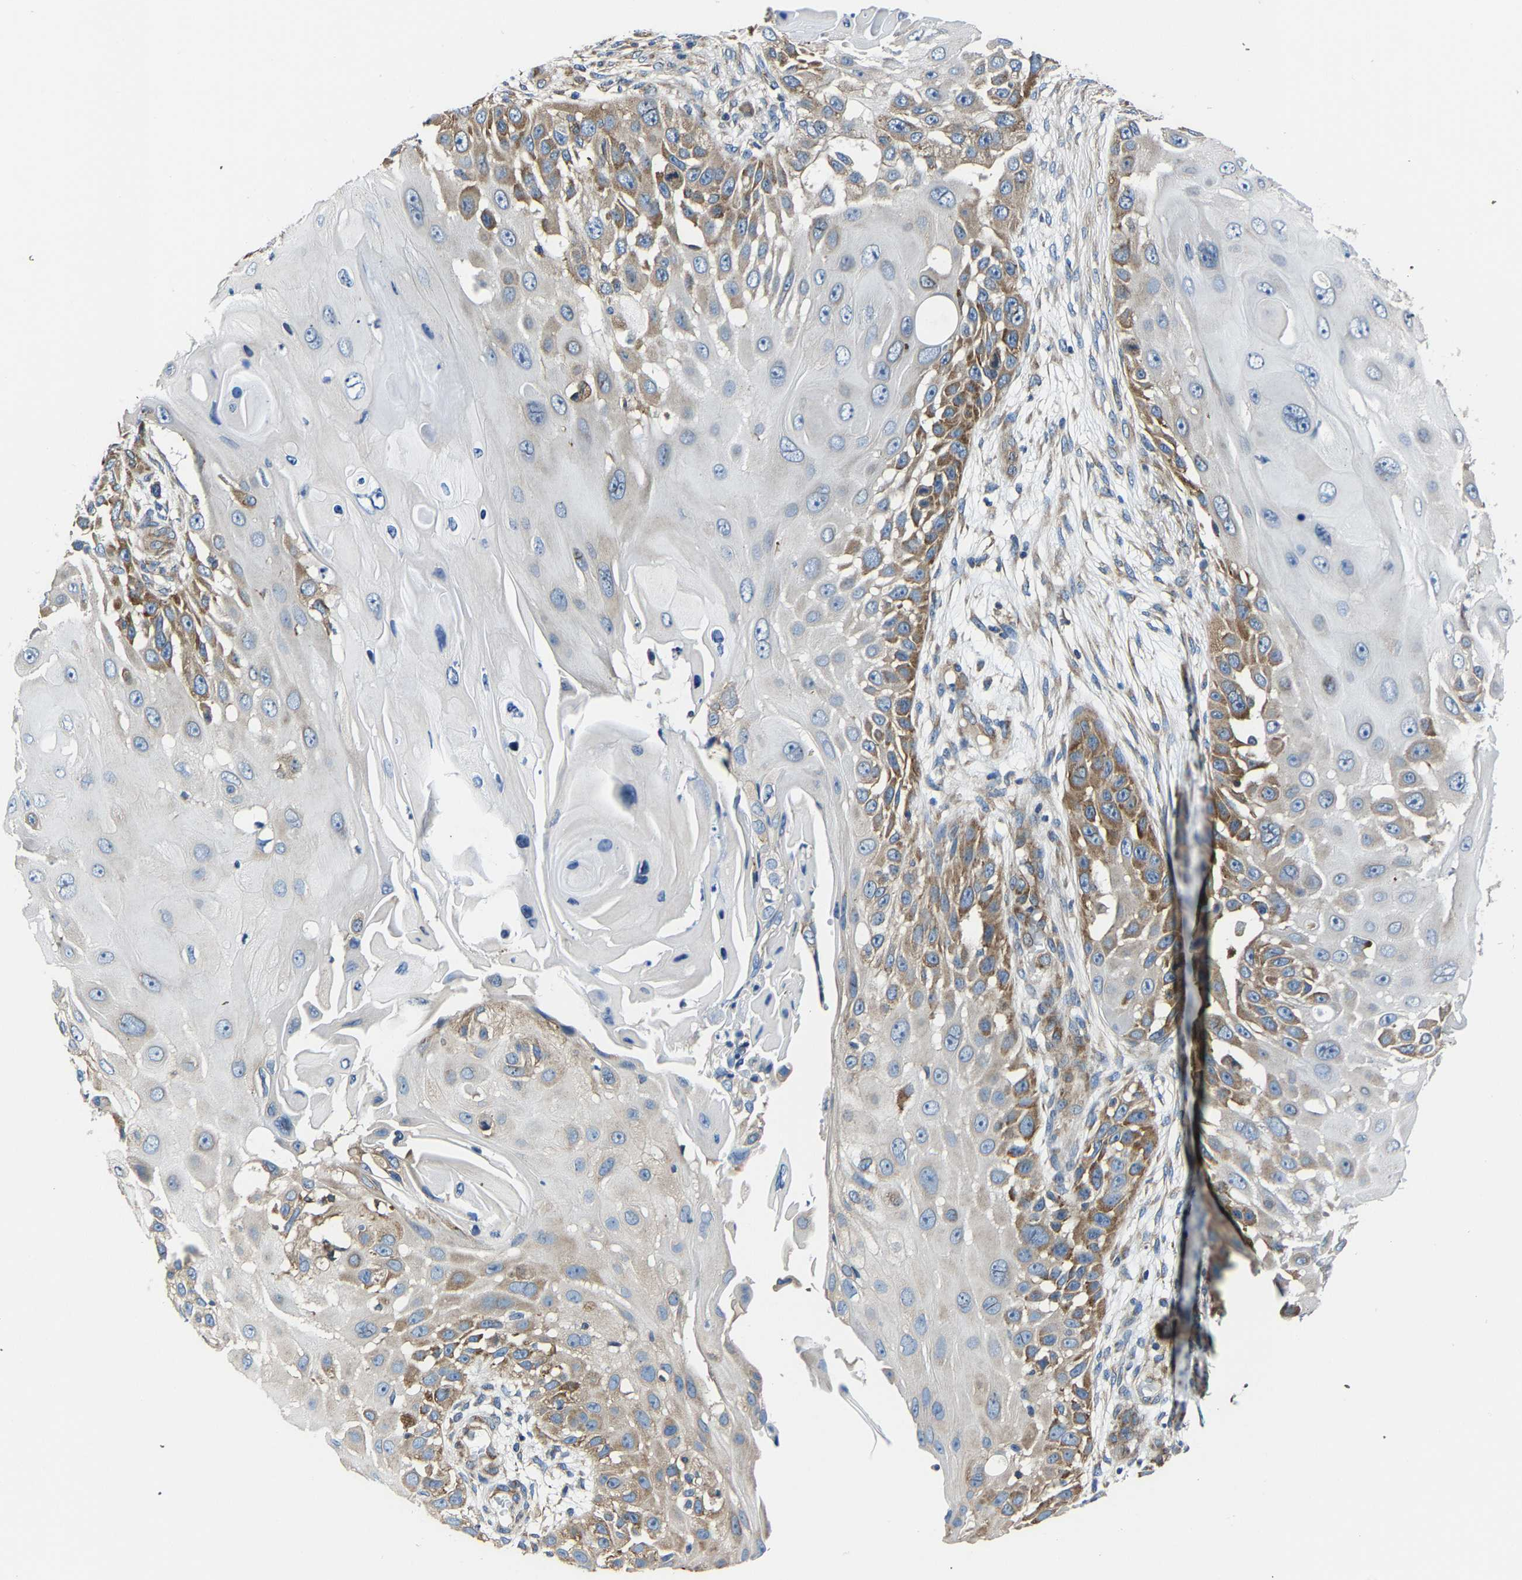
{"staining": {"intensity": "moderate", "quantity": "25%-75%", "location": "cytoplasmic/membranous"}, "tissue": "skin cancer", "cell_type": "Tumor cells", "image_type": "cancer", "snomed": [{"axis": "morphology", "description": "Squamous cell carcinoma, NOS"}, {"axis": "topography", "description": "Skin"}], "caption": "Human squamous cell carcinoma (skin) stained with a brown dye demonstrates moderate cytoplasmic/membranous positive staining in approximately 25%-75% of tumor cells.", "gene": "G3BP2", "patient": {"sex": "female", "age": 44}}